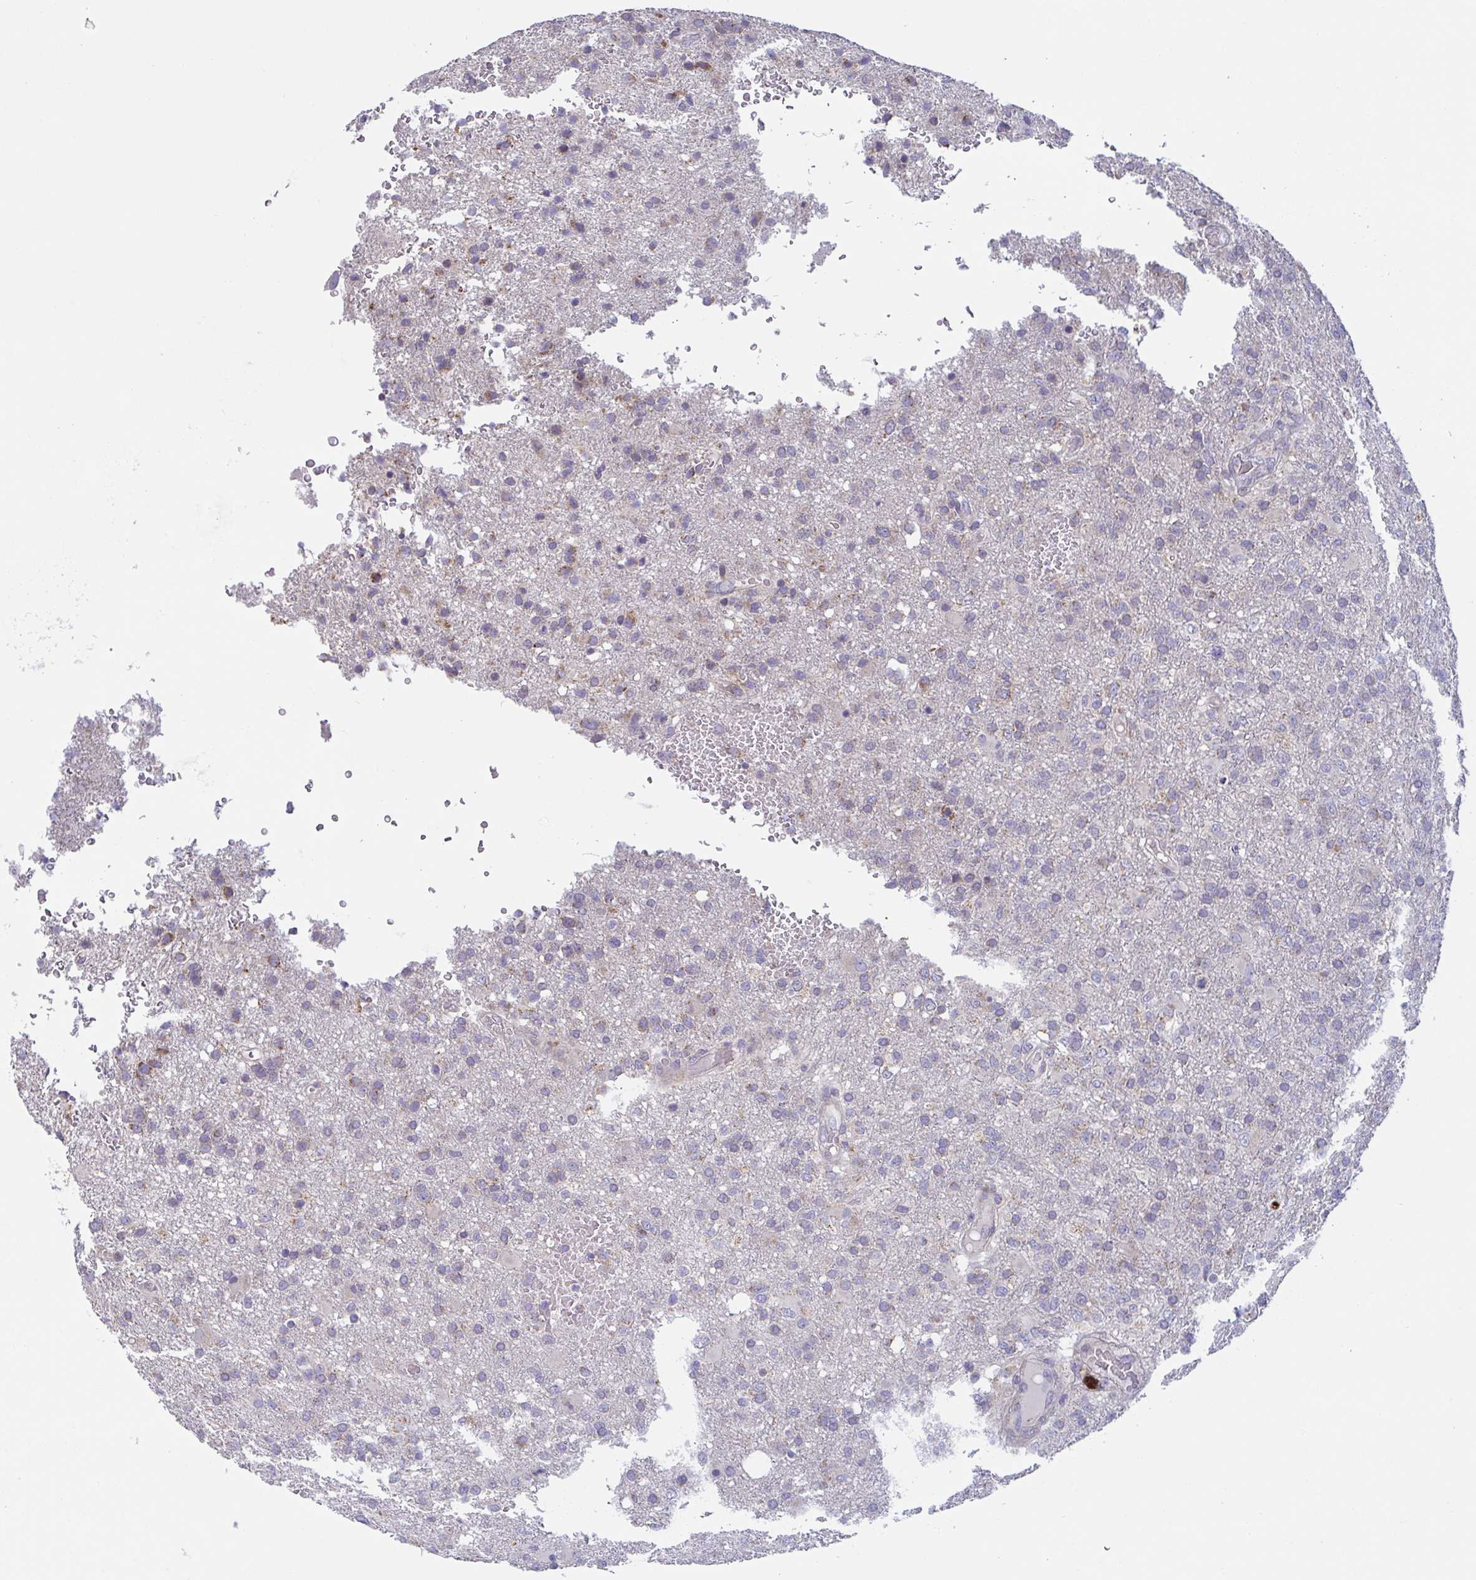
{"staining": {"intensity": "weak", "quantity": "<25%", "location": "cytoplasmic/membranous"}, "tissue": "glioma", "cell_type": "Tumor cells", "image_type": "cancer", "snomed": [{"axis": "morphology", "description": "Glioma, malignant, High grade"}, {"axis": "topography", "description": "Brain"}], "caption": "IHC of malignant glioma (high-grade) demonstrates no expression in tumor cells. The staining is performed using DAB brown chromogen with nuclei counter-stained in using hematoxylin.", "gene": "MRPS2", "patient": {"sex": "female", "age": 74}}